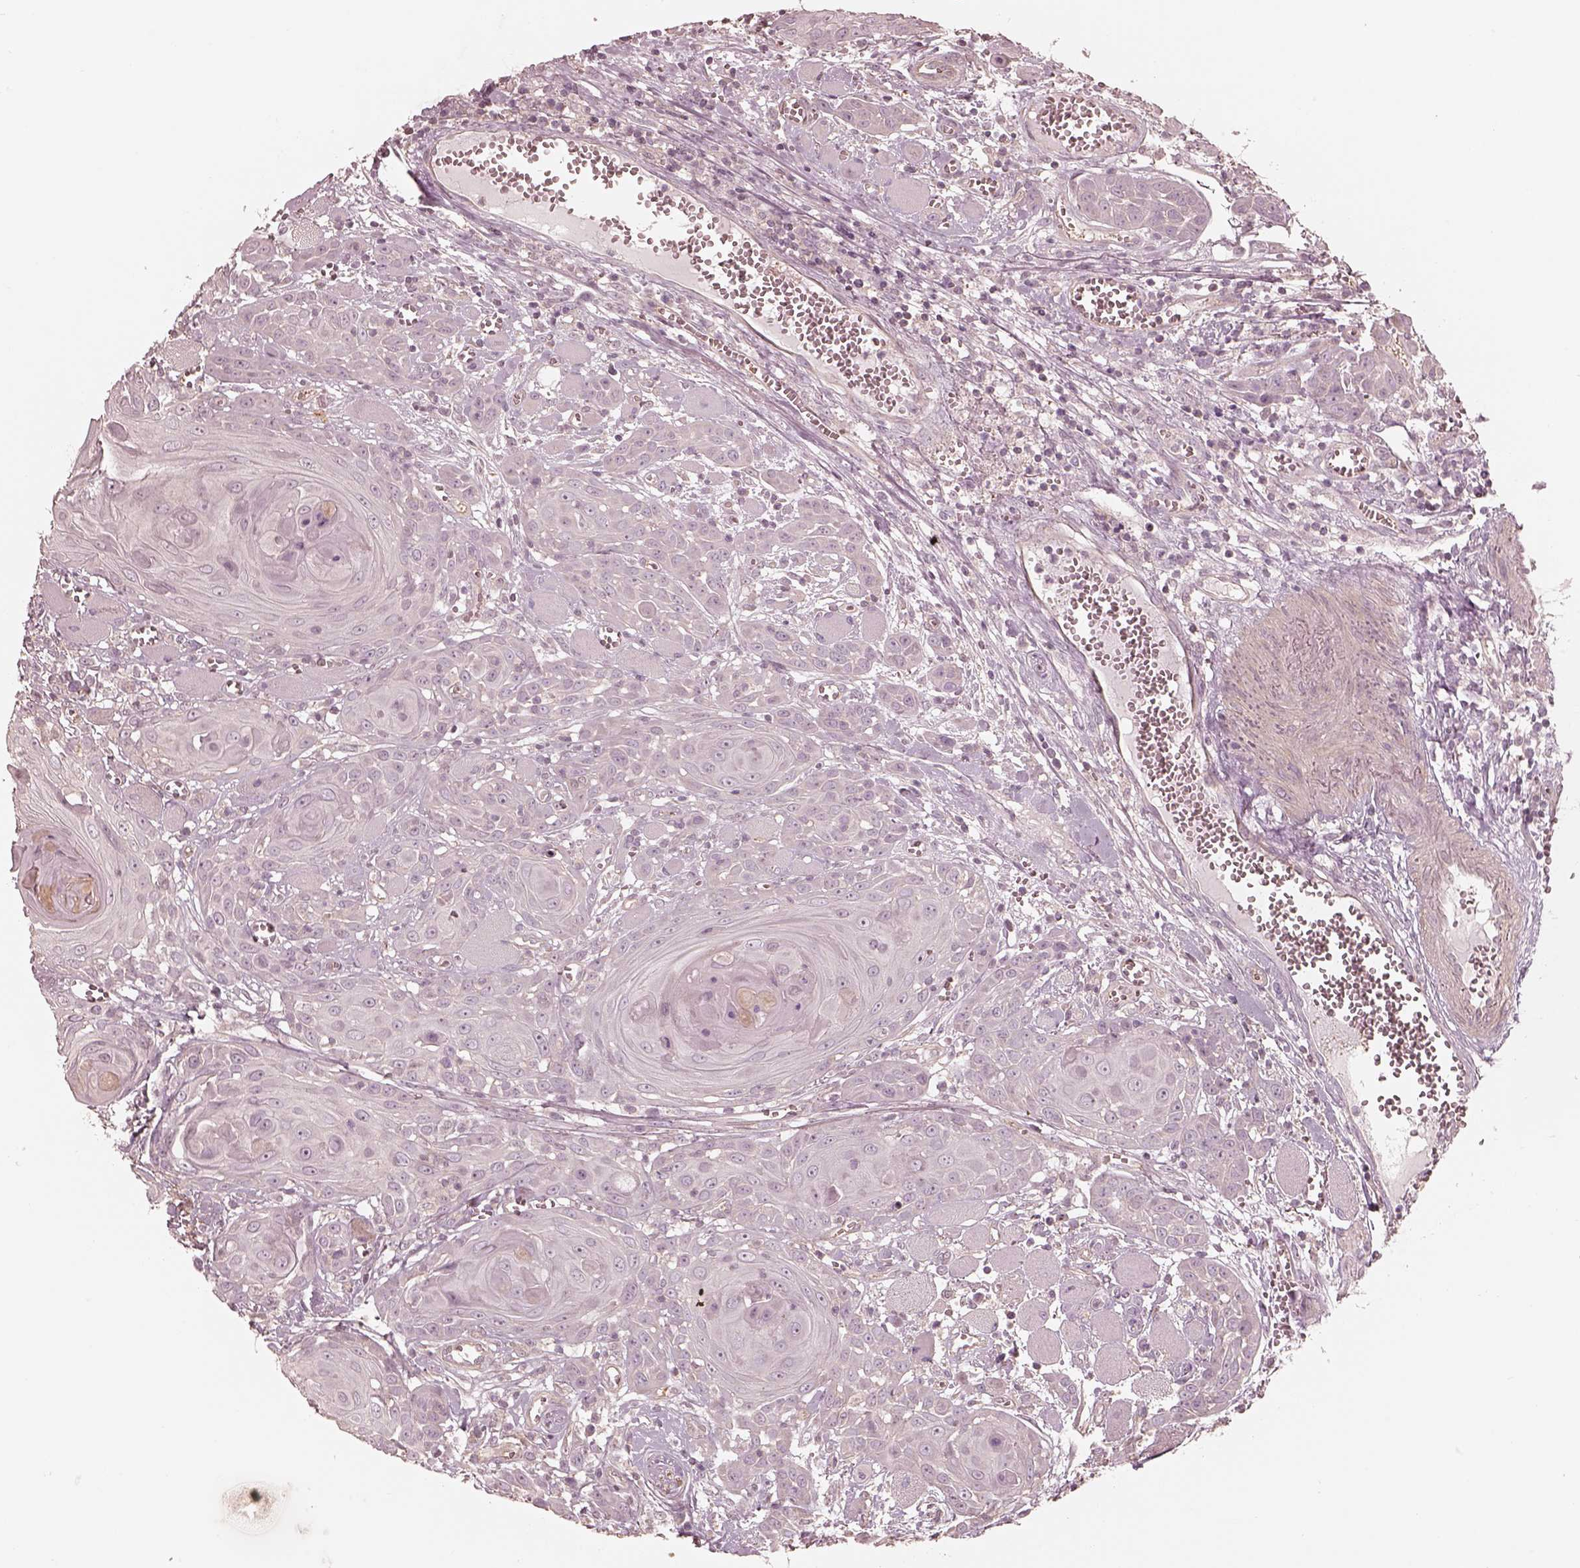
{"staining": {"intensity": "negative", "quantity": "none", "location": "none"}, "tissue": "head and neck cancer", "cell_type": "Tumor cells", "image_type": "cancer", "snomed": [{"axis": "morphology", "description": "Squamous cell carcinoma, NOS"}, {"axis": "topography", "description": "Head-Neck"}], "caption": "Tumor cells show no significant protein expression in head and neck cancer (squamous cell carcinoma).", "gene": "KIF5C", "patient": {"sex": "female", "age": 80}}